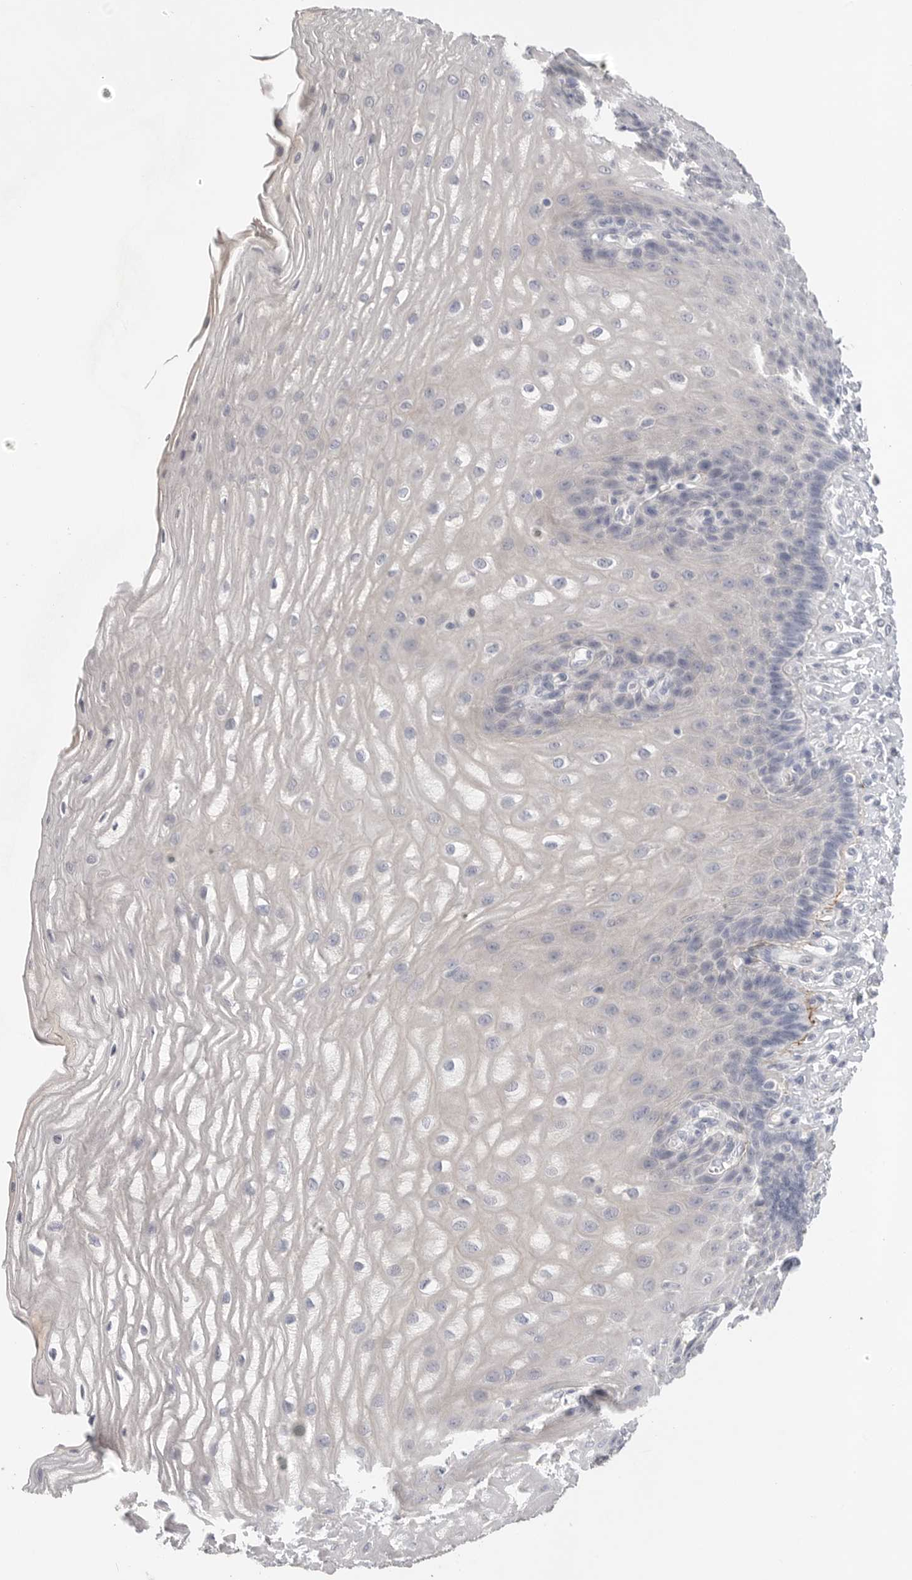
{"staining": {"intensity": "negative", "quantity": "none", "location": "none"}, "tissue": "esophagus", "cell_type": "Squamous epithelial cells", "image_type": "normal", "snomed": [{"axis": "morphology", "description": "Normal tissue, NOS"}, {"axis": "topography", "description": "Esophagus"}], "caption": "The micrograph reveals no staining of squamous epithelial cells in normal esophagus. (Brightfield microscopy of DAB (3,3'-diaminobenzidine) immunohistochemistry at high magnification).", "gene": "FBN2", "patient": {"sex": "male", "age": 54}}